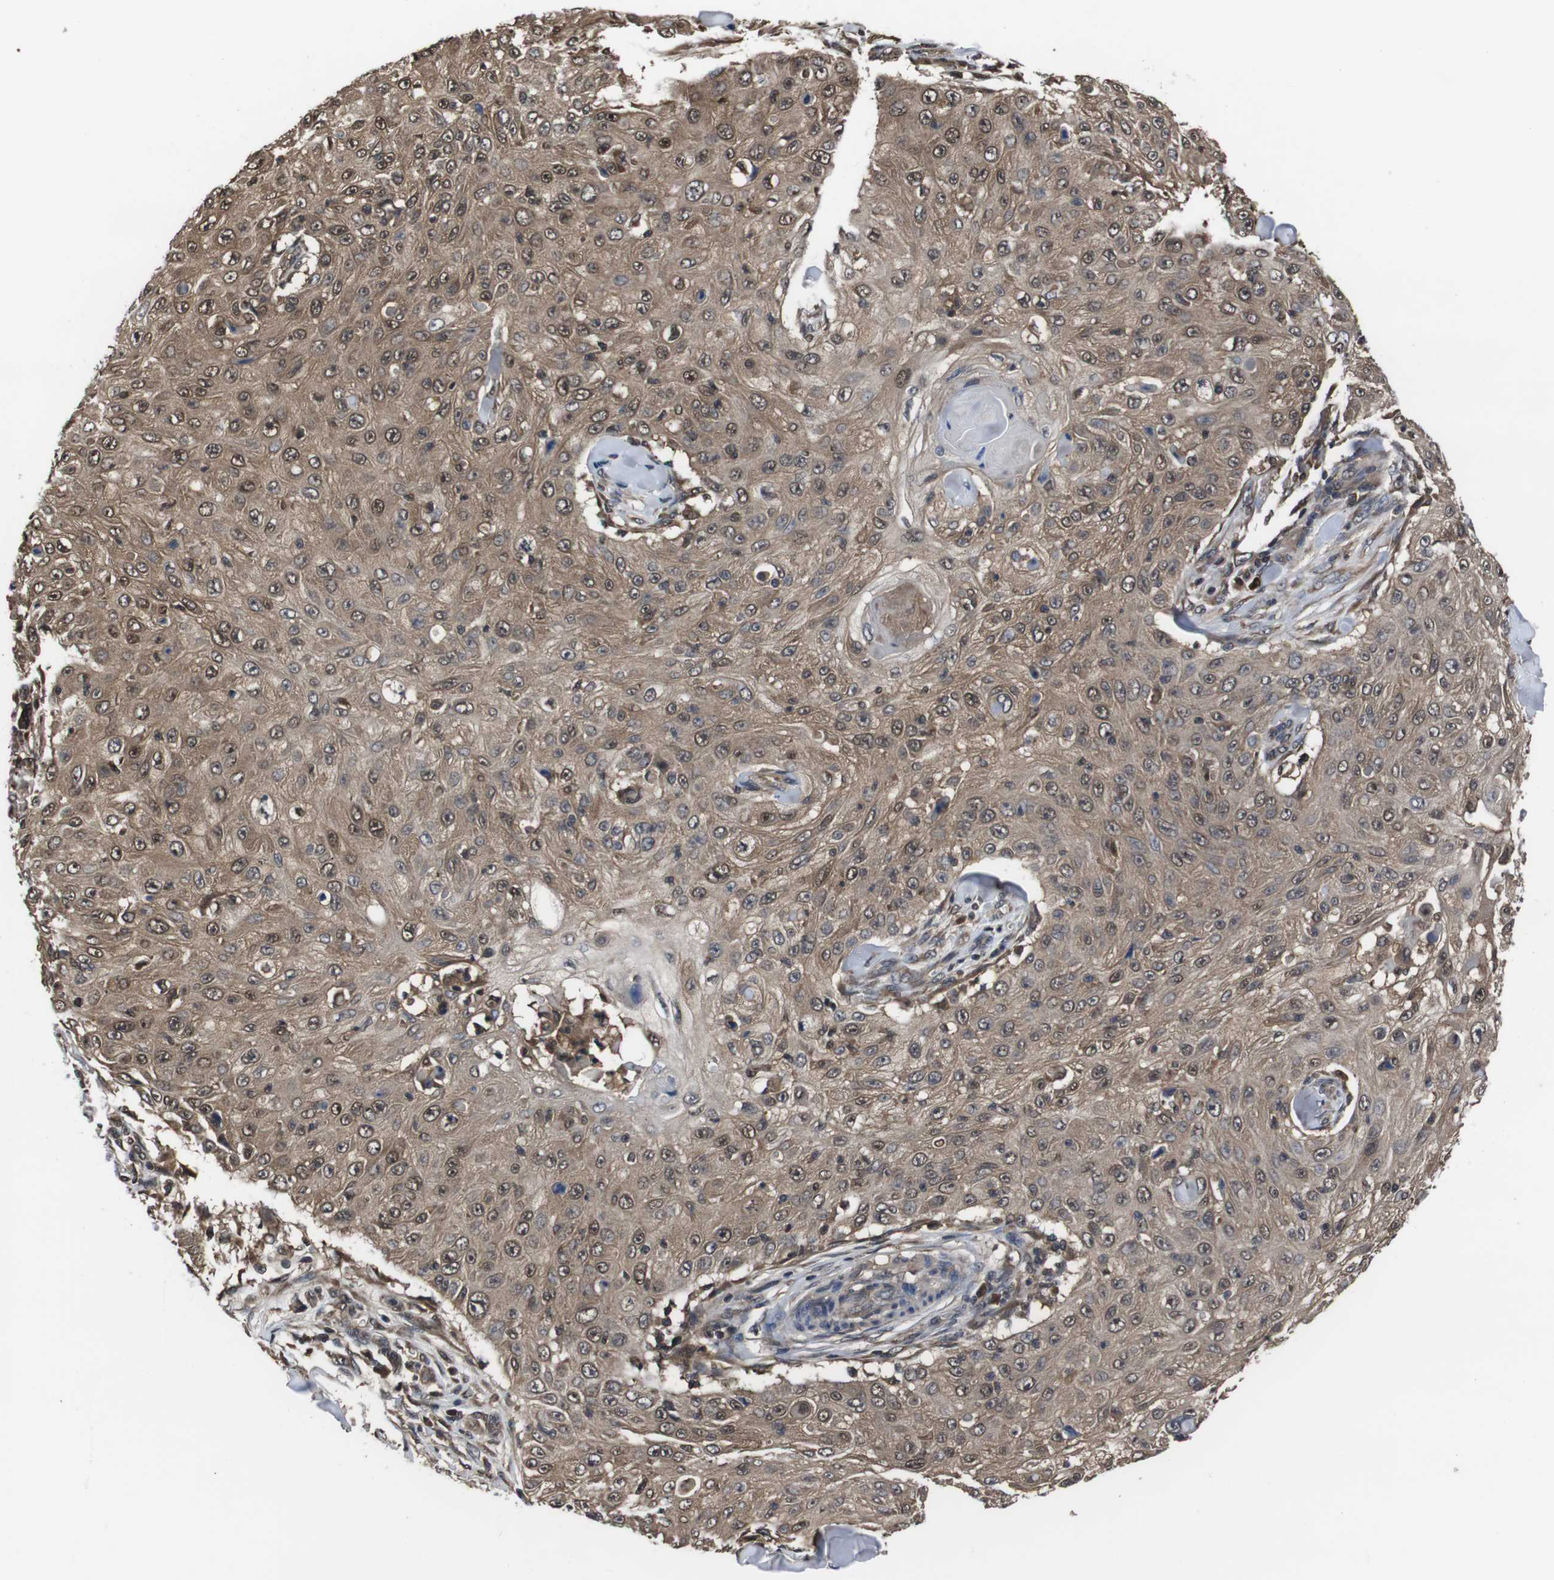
{"staining": {"intensity": "moderate", "quantity": ">75%", "location": "cytoplasmic/membranous"}, "tissue": "skin cancer", "cell_type": "Tumor cells", "image_type": "cancer", "snomed": [{"axis": "morphology", "description": "Squamous cell carcinoma, NOS"}, {"axis": "topography", "description": "Skin"}], "caption": "Skin cancer (squamous cell carcinoma) was stained to show a protein in brown. There is medium levels of moderate cytoplasmic/membranous staining in about >75% of tumor cells.", "gene": "CXCL11", "patient": {"sex": "male", "age": 86}}